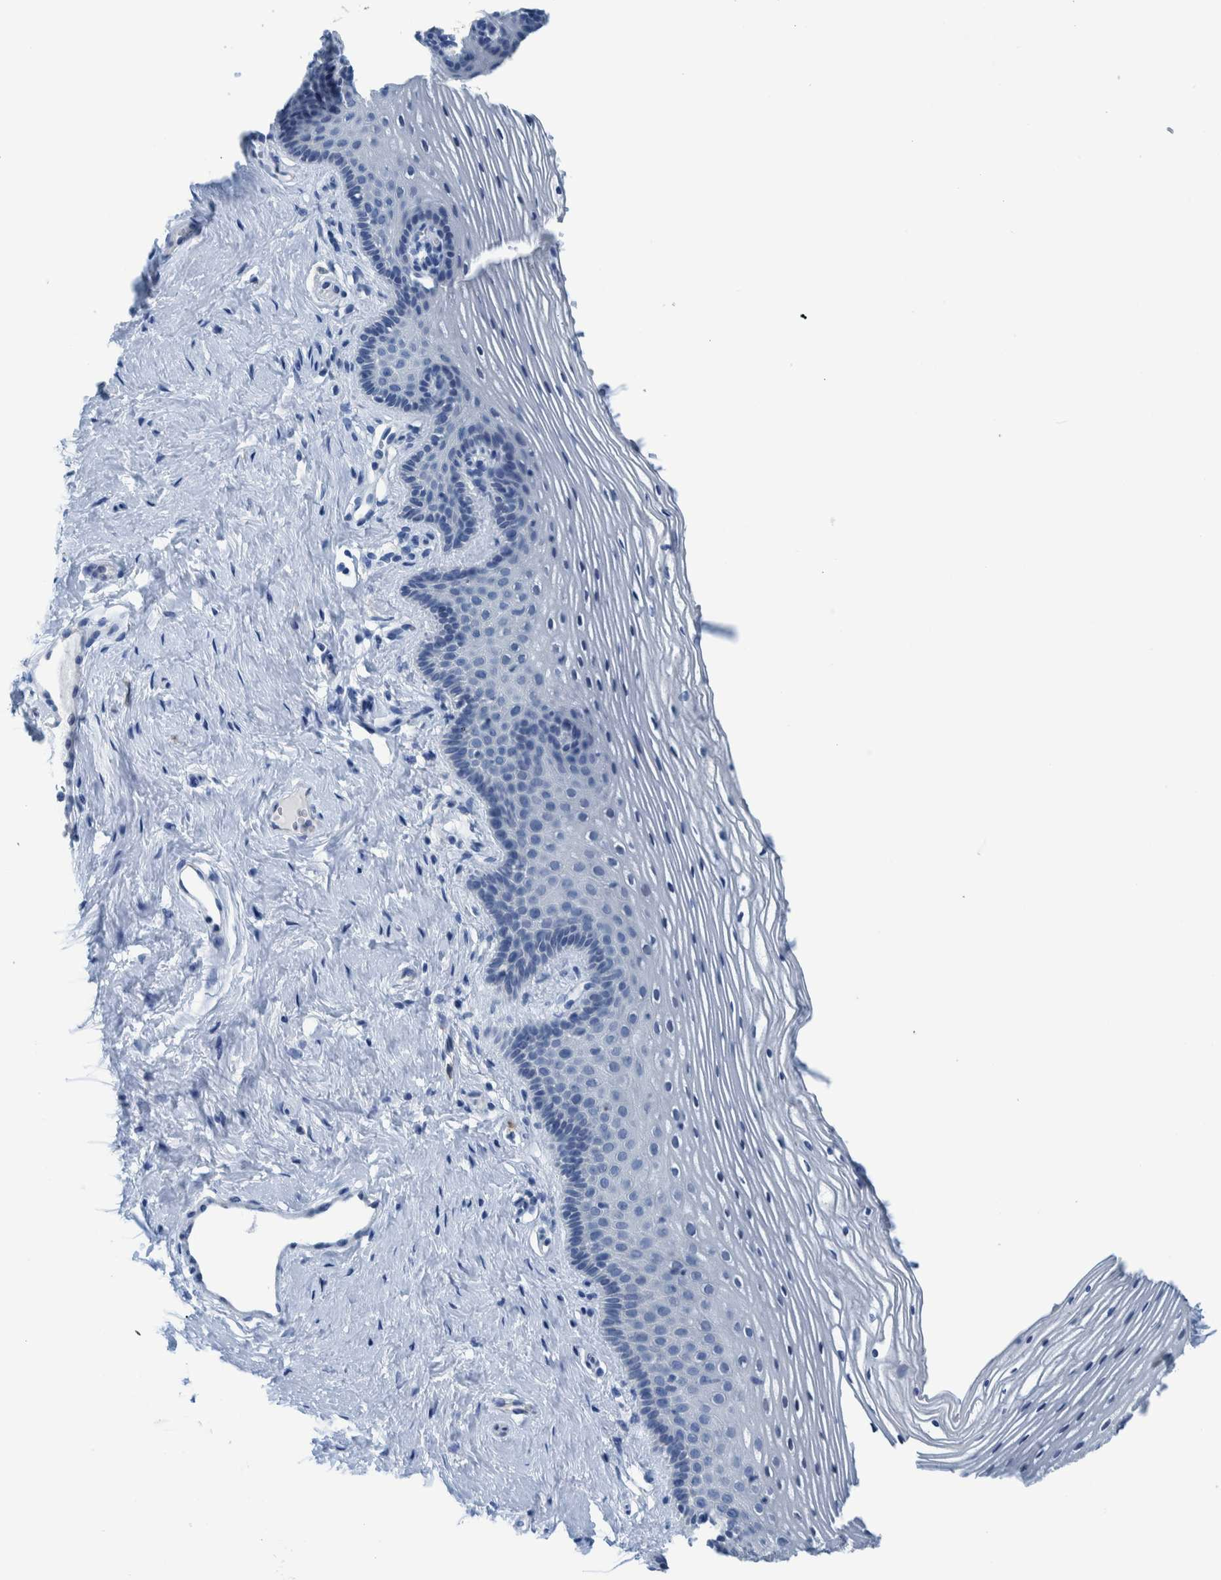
{"staining": {"intensity": "negative", "quantity": "none", "location": "none"}, "tissue": "vagina", "cell_type": "Squamous epithelial cells", "image_type": "normal", "snomed": [{"axis": "morphology", "description": "Normal tissue, NOS"}, {"axis": "topography", "description": "Vagina"}], "caption": "Vagina was stained to show a protein in brown. There is no significant expression in squamous epithelial cells. (DAB (3,3'-diaminobenzidine) immunohistochemistry (IHC) visualized using brightfield microscopy, high magnification).", "gene": "IDO1", "patient": {"sex": "female", "age": 32}}